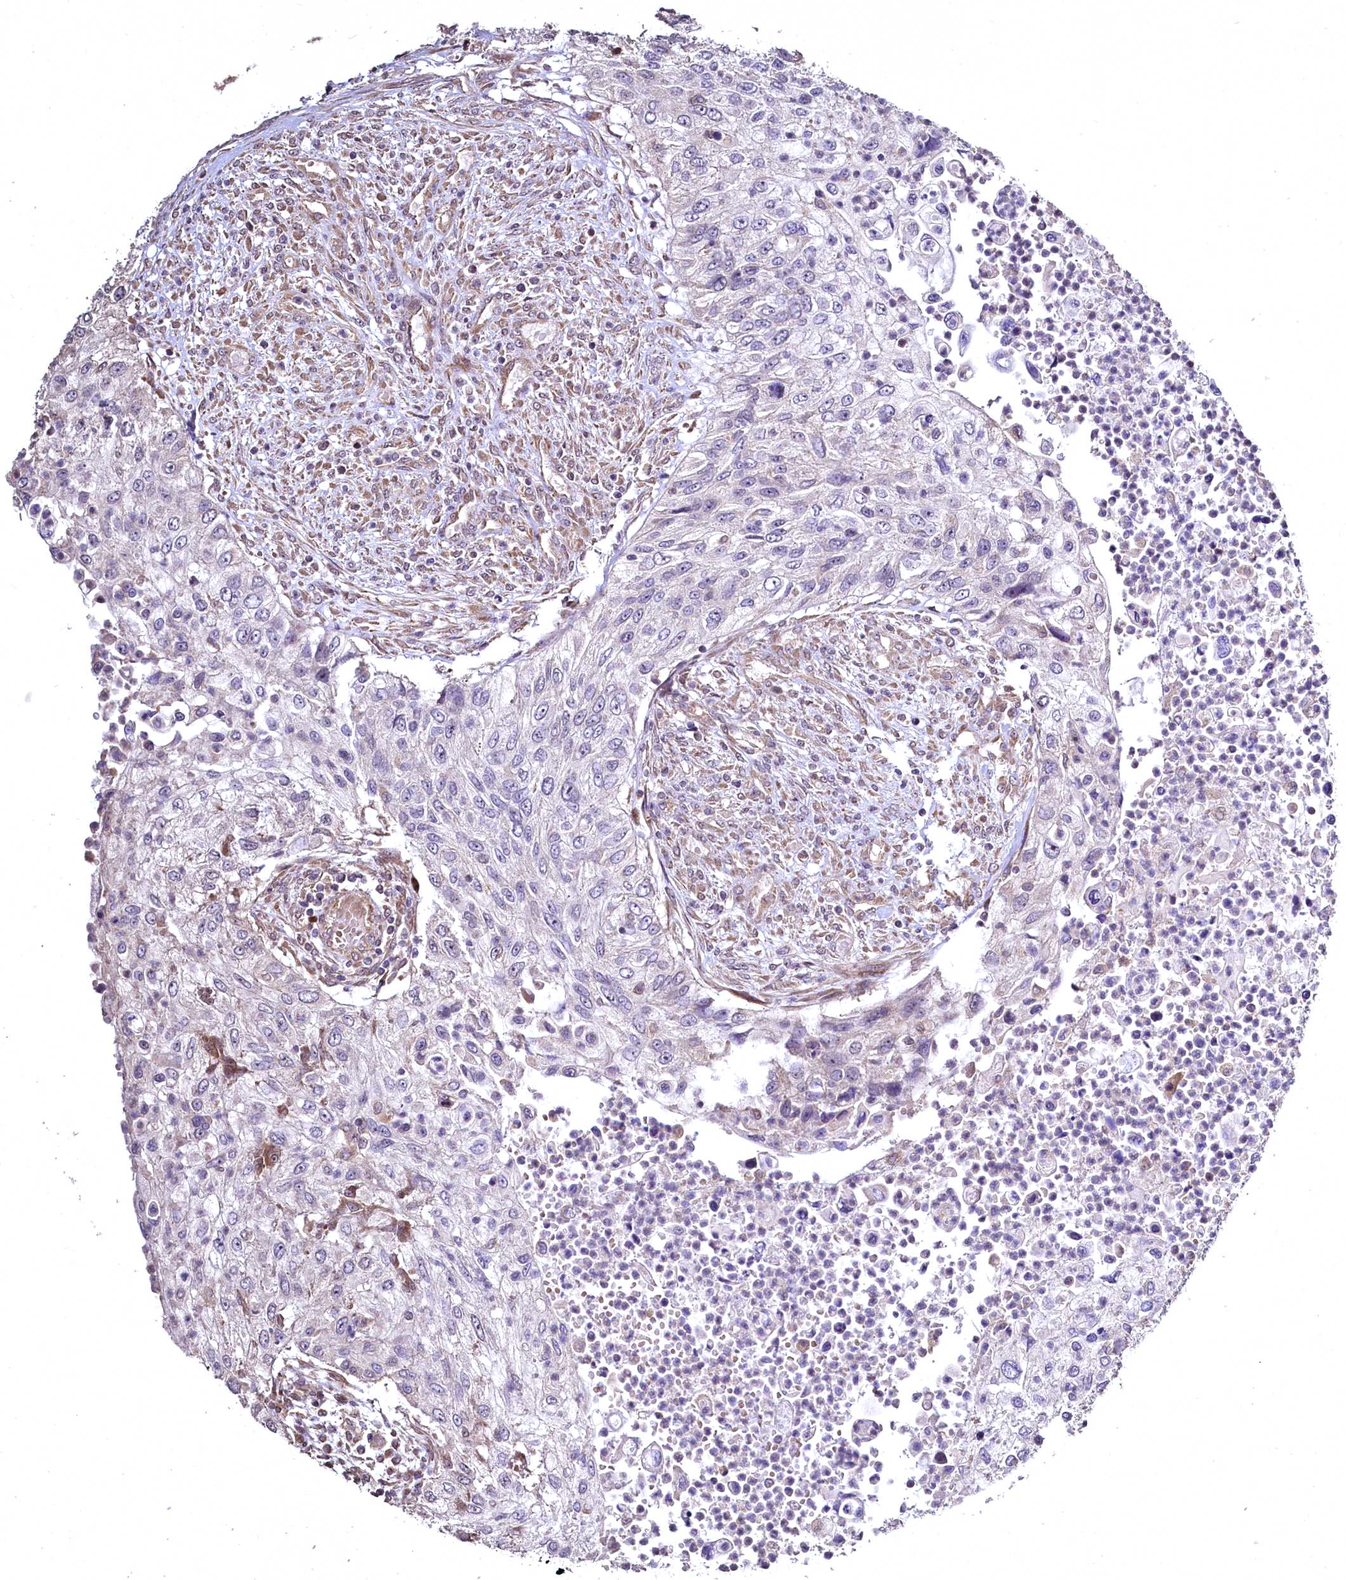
{"staining": {"intensity": "negative", "quantity": "none", "location": "none"}, "tissue": "urothelial cancer", "cell_type": "Tumor cells", "image_type": "cancer", "snomed": [{"axis": "morphology", "description": "Urothelial carcinoma, High grade"}, {"axis": "topography", "description": "Urinary bladder"}], "caption": "IHC of urothelial cancer exhibits no positivity in tumor cells.", "gene": "TBCEL", "patient": {"sex": "female", "age": 60}}